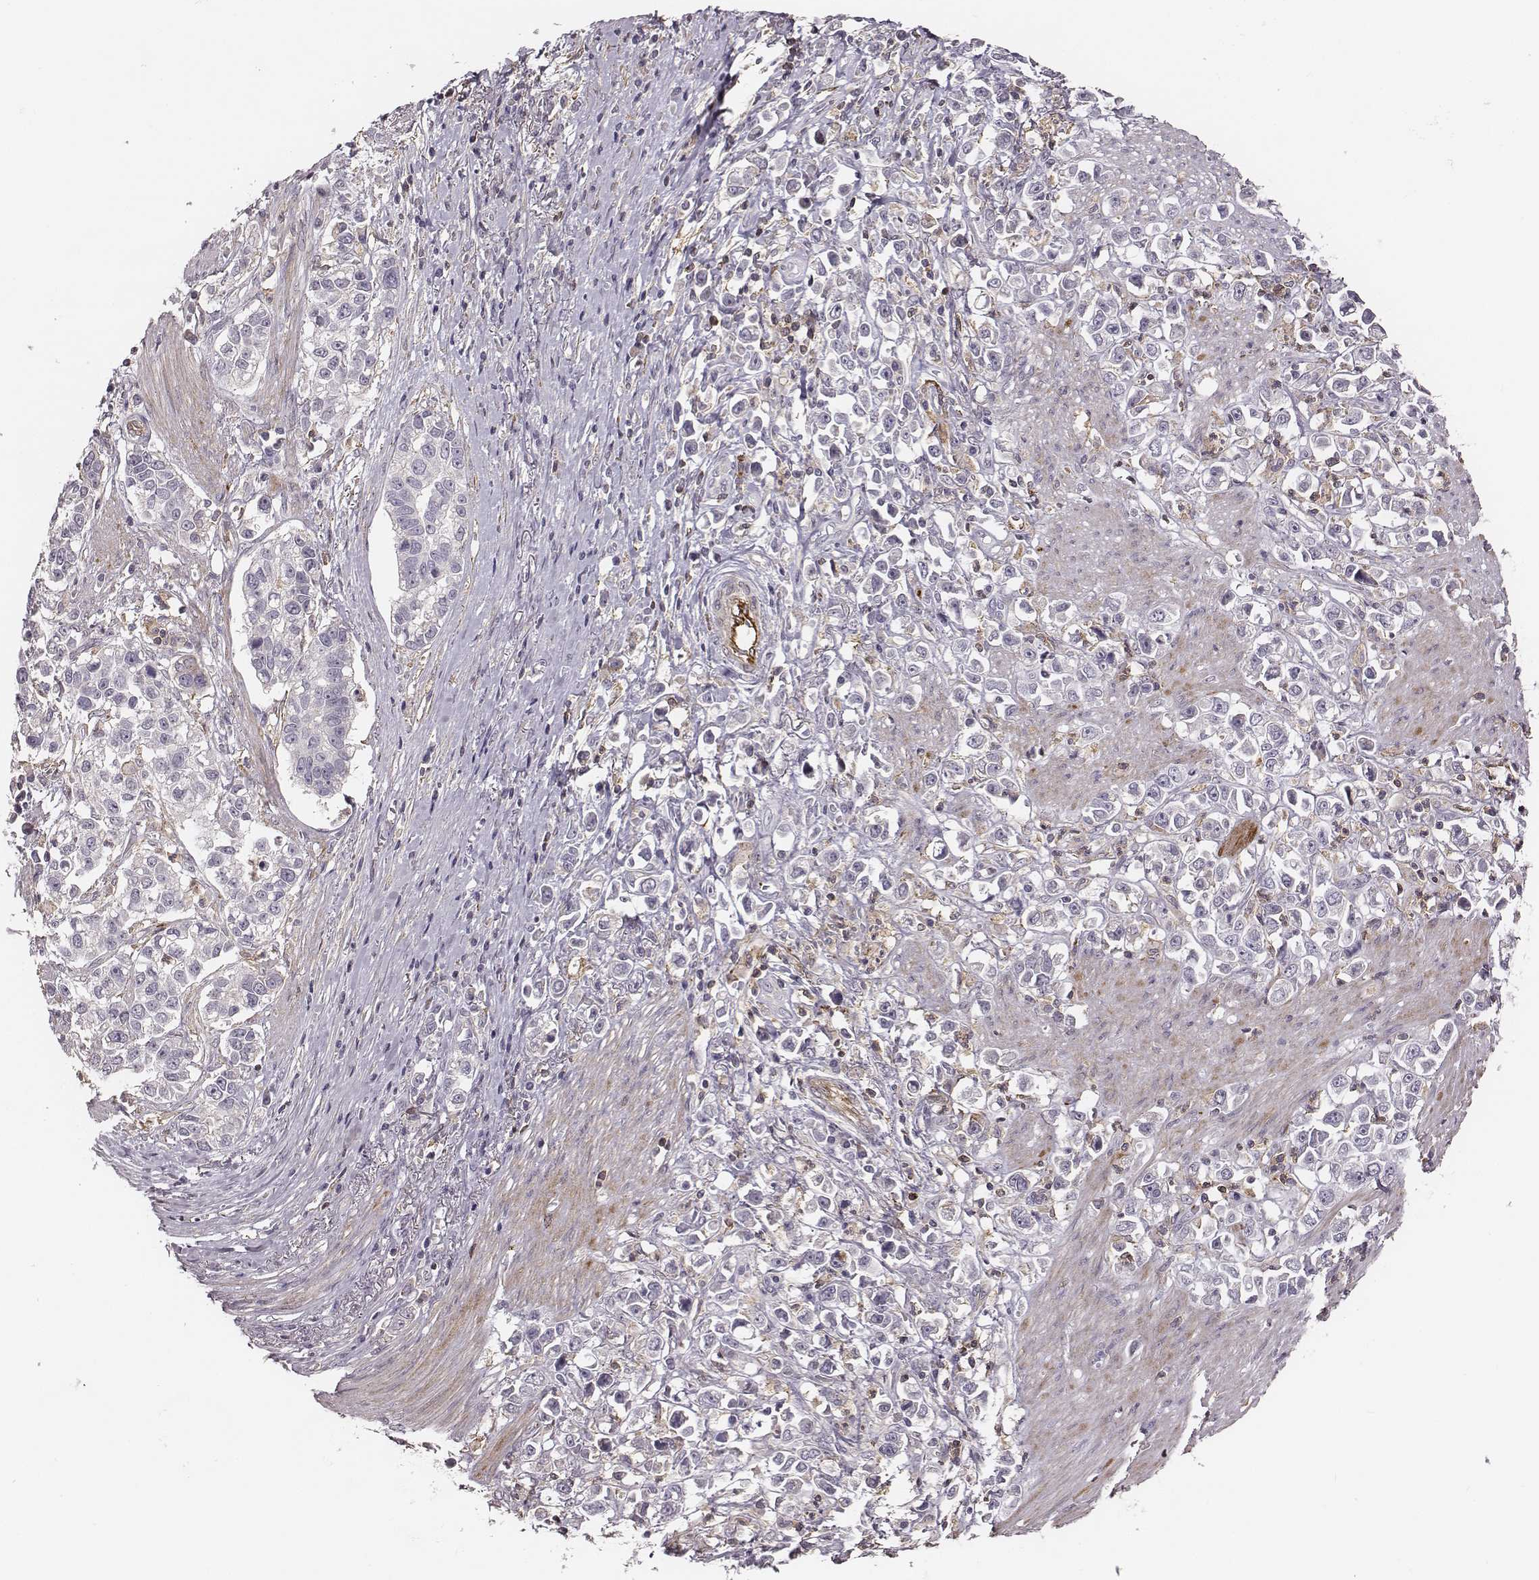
{"staining": {"intensity": "negative", "quantity": "none", "location": "none"}, "tissue": "stomach cancer", "cell_type": "Tumor cells", "image_type": "cancer", "snomed": [{"axis": "morphology", "description": "Adenocarcinoma, NOS"}, {"axis": "topography", "description": "Stomach"}], "caption": "Human stomach cancer stained for a protein using immunohistochemistry (IHC) displays no staining in tumor cells.", "gene": "ZYX", "patient": {"sex": "male", "age": 93}}